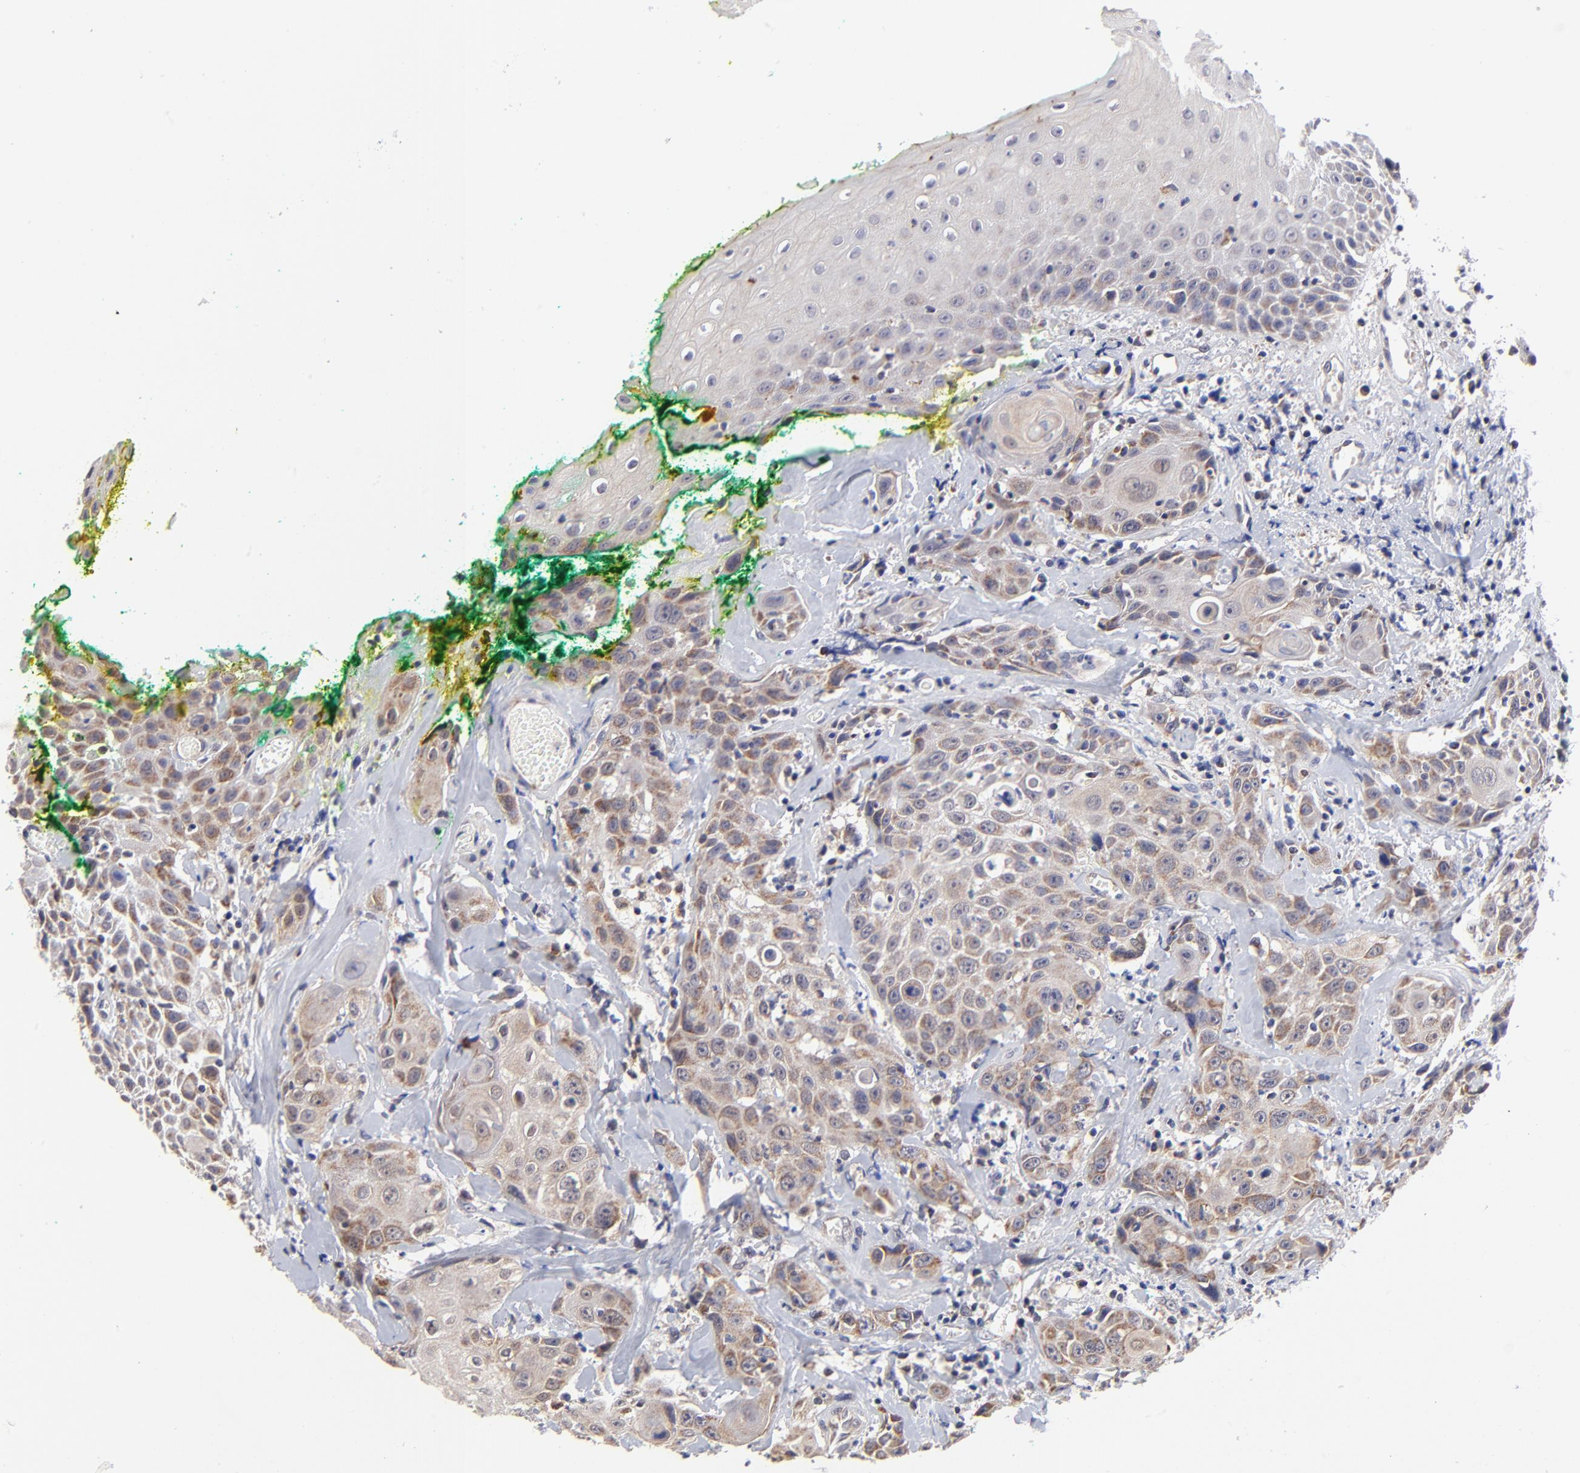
{"staining": {"intensity": "moderate", "quantity": "25%-75%", "location": "cytoplasmic/membranous"}, "tissue": "head and neck cancer", "cell_type": "Tumor cells", "image_type": "cancer", "snomed": [{"axis": "morphology", "description": "Squamous cell carcinoma, NOS"}, {"axis": "topography", "description": "Oral tissue"}, {"axis": "topography", "description": "Head-Neck"}], "caption": "Immunohistochemical staining of head and neck squamous cell carcinoma exhibits medium levels of moderate cytoplasmic/membranous staining in about 25%-75% of tumor cells.", "gene": "FBXL12", "patient": {"sex": "female", "age": 82}}